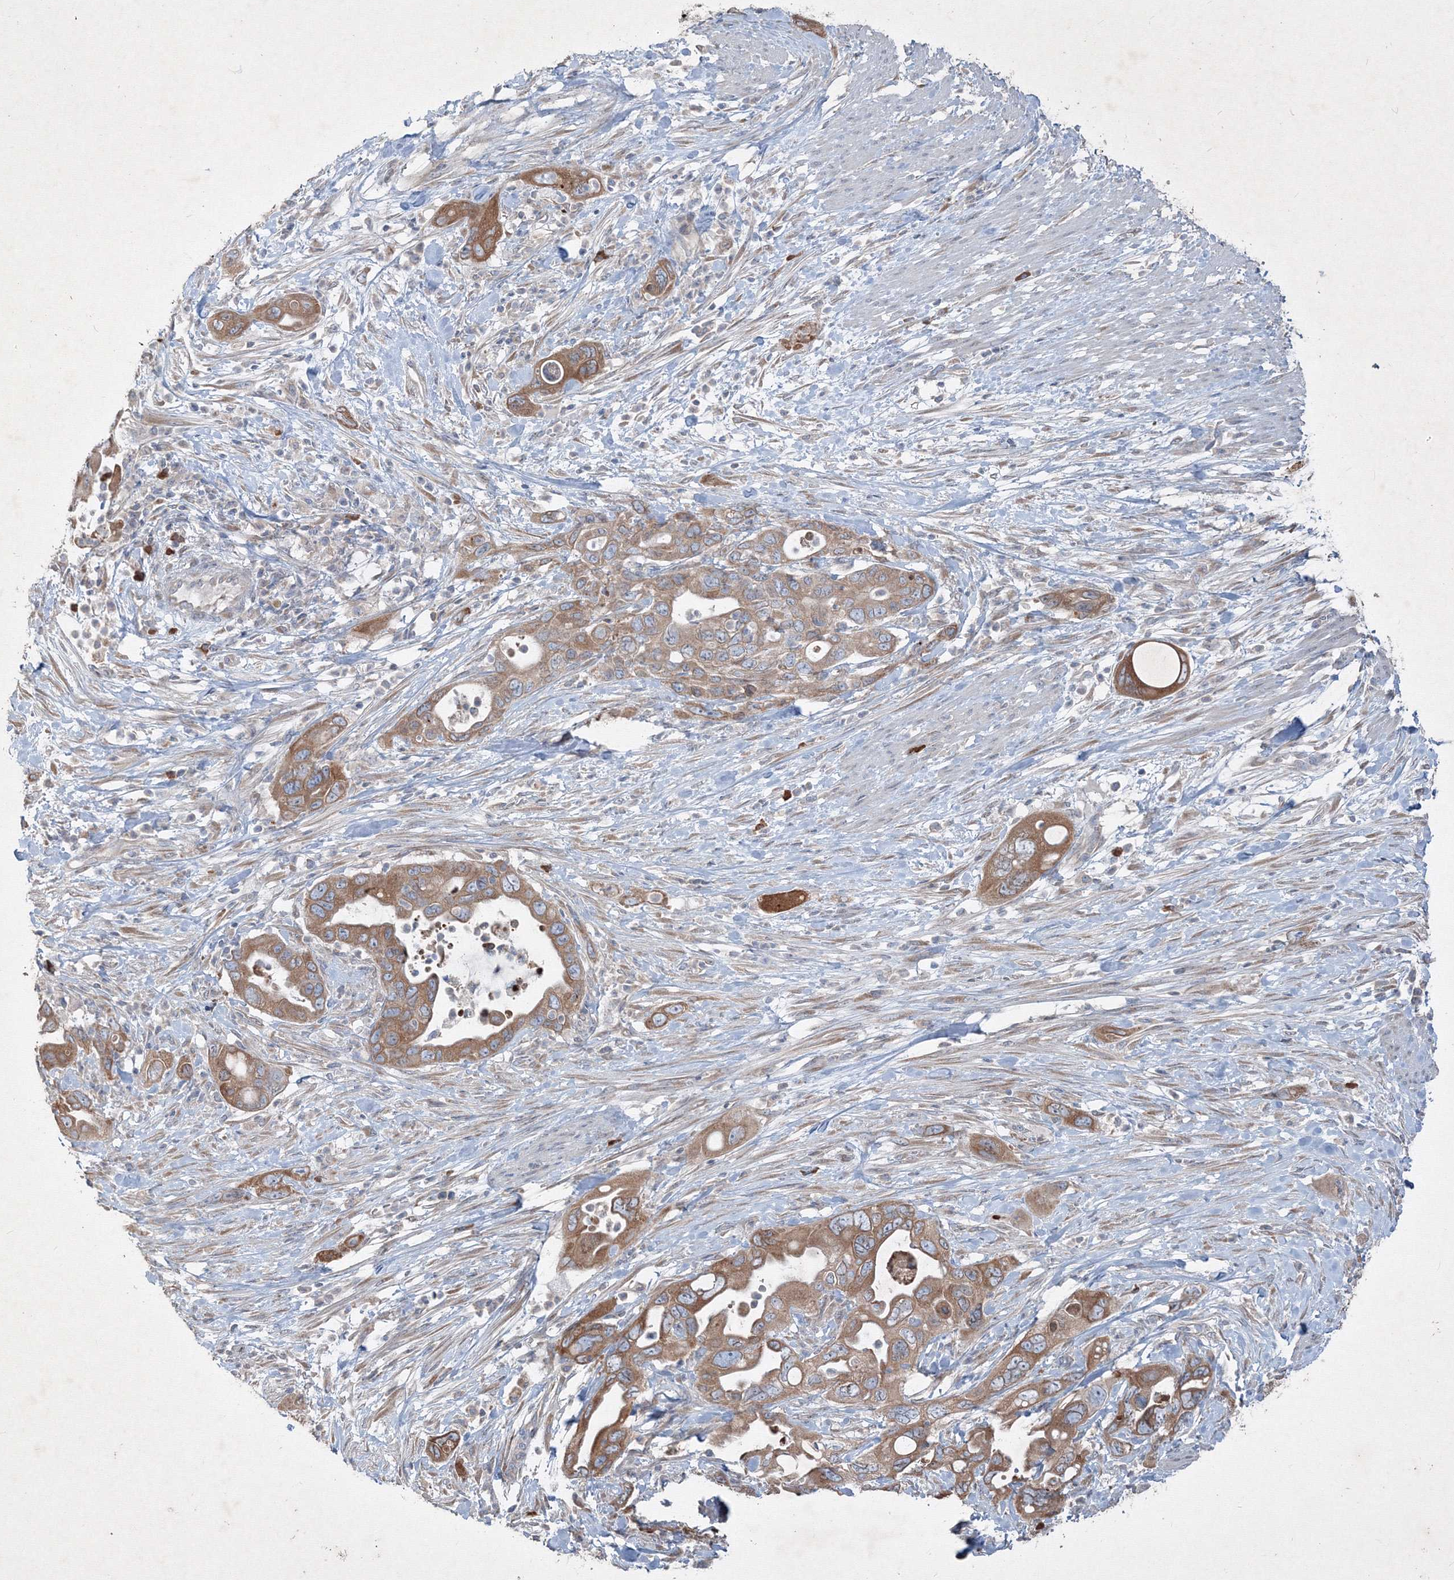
{"staining": {"intensity": "moderate", "quantity": ">75%", "location": "cytoplasmic/membranous"}, "tissue": "pancreatic cancer", "cell_type": "Tumor cells", "image_type": "cancer", "snomed": [{"axis": "morphology", "description": "Adenocarcinoma, NOS"}, {"axis": "topography", "description": "Pancreas"}], "caption": "Immunohistochemistry (IHC) image of pancreatic cancer (adenocarcinoma) stained for a protein (brown), which displays medium levels of moderate cytoplasmic/membranous staining in about >75% of tumor cells.", "gene": "IFNAR1", "patient": {"sex": "female", "age": 71}}